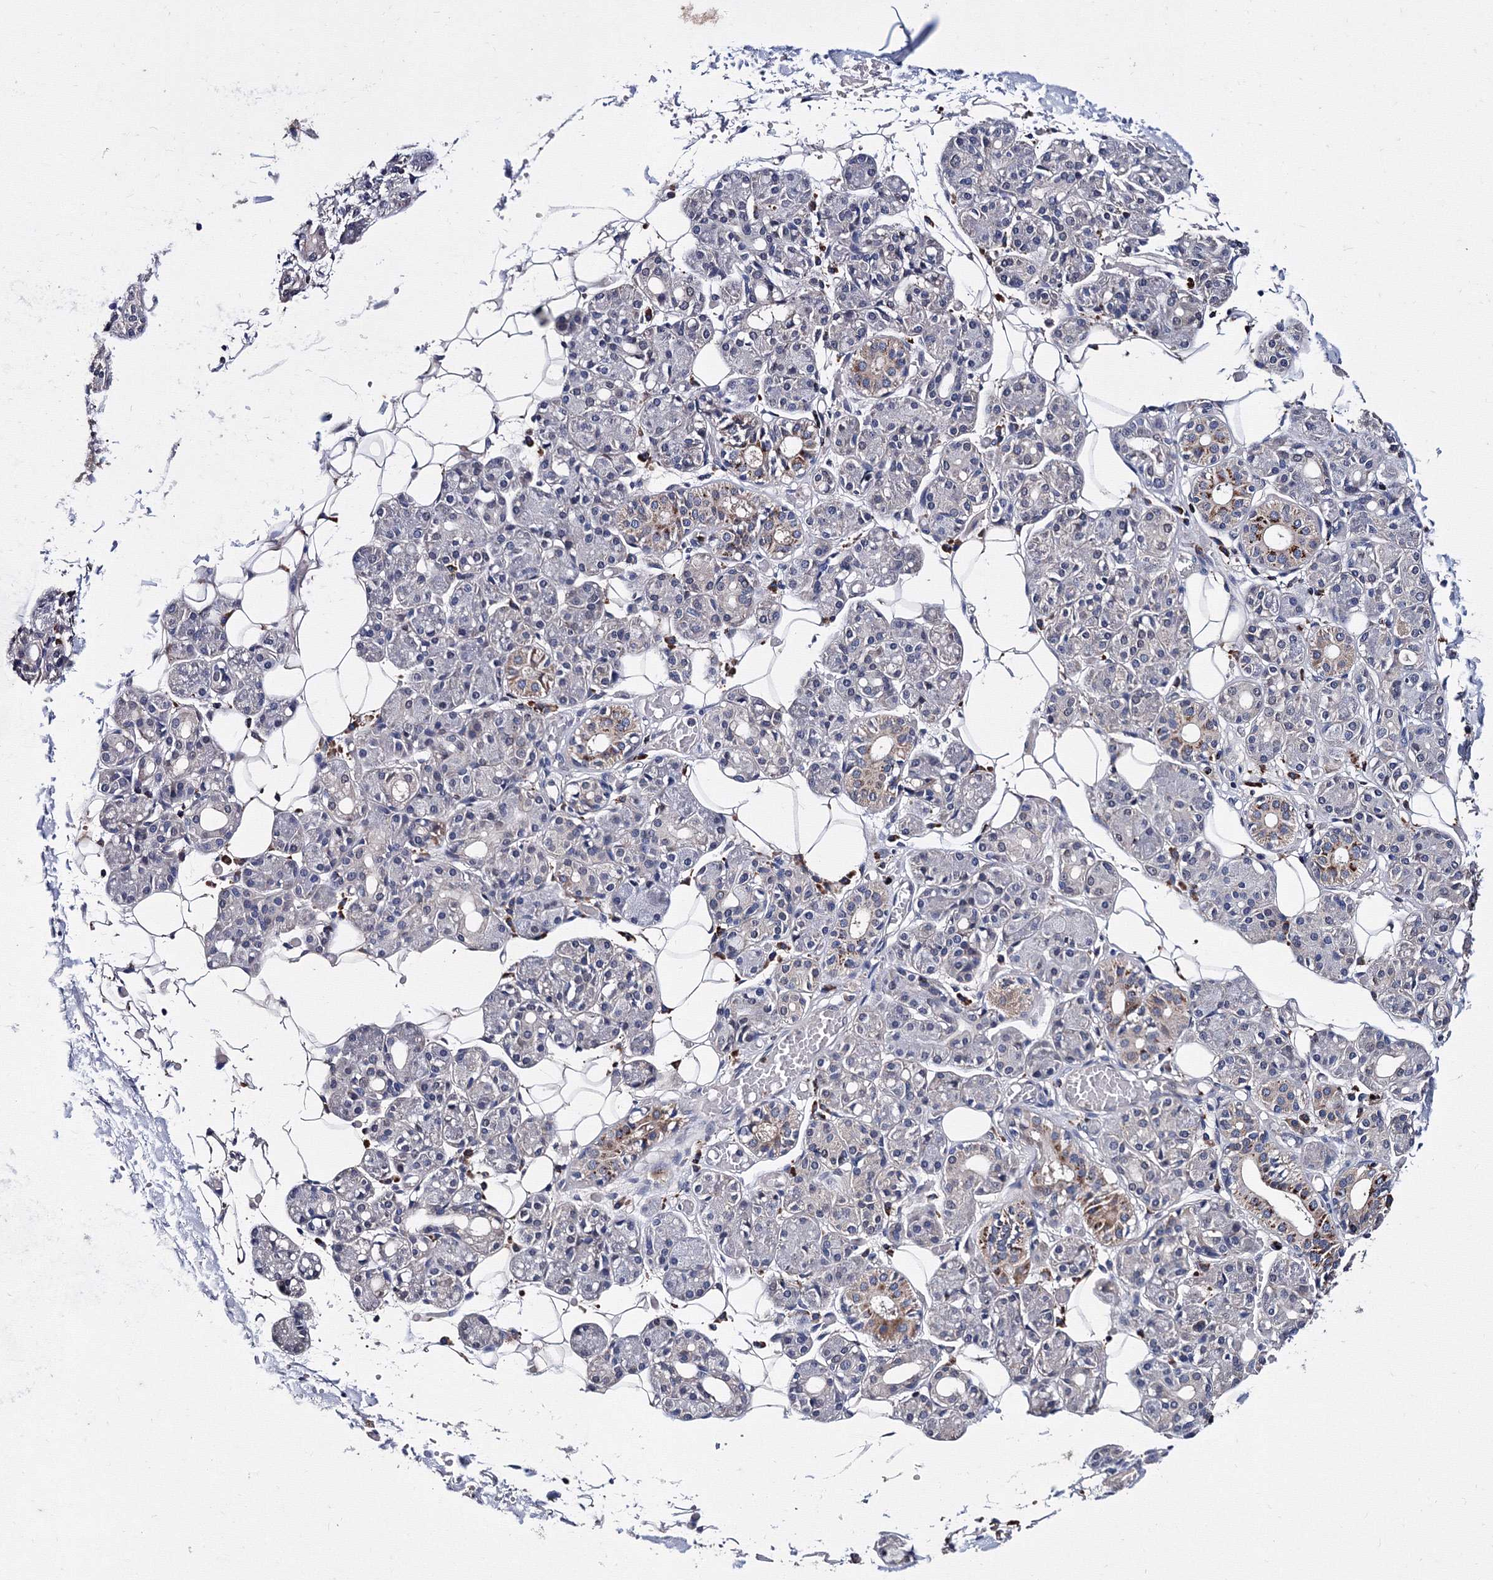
{"staining": {"intensity": "weak", "quantity": "<25%", "location": "cytoplasmic/membranous"}, "tissue": "salivary gland", "cell_type": "Glandular cells", "image_type": "normal", "snomed": [{"axis": "morphology", "description": "Normal tissue, NOS"}, {"axis": "topography", "description": "Salivary gland"}], "caption": "High magnification brightfield microscopy of normal salivary gland stained with DAB (brown) and counterstained with hematoxylin (blue): glandular cells show no significant staining. (Stains: DAB (3,3'-diaminobenzidine) immunohistochemistry with hematoxylin counter stain, Microscopy: brightfield microscopy at high magnification).", "gene": "PHYKPL", "patient": {"sex": "male", "age": 63}}